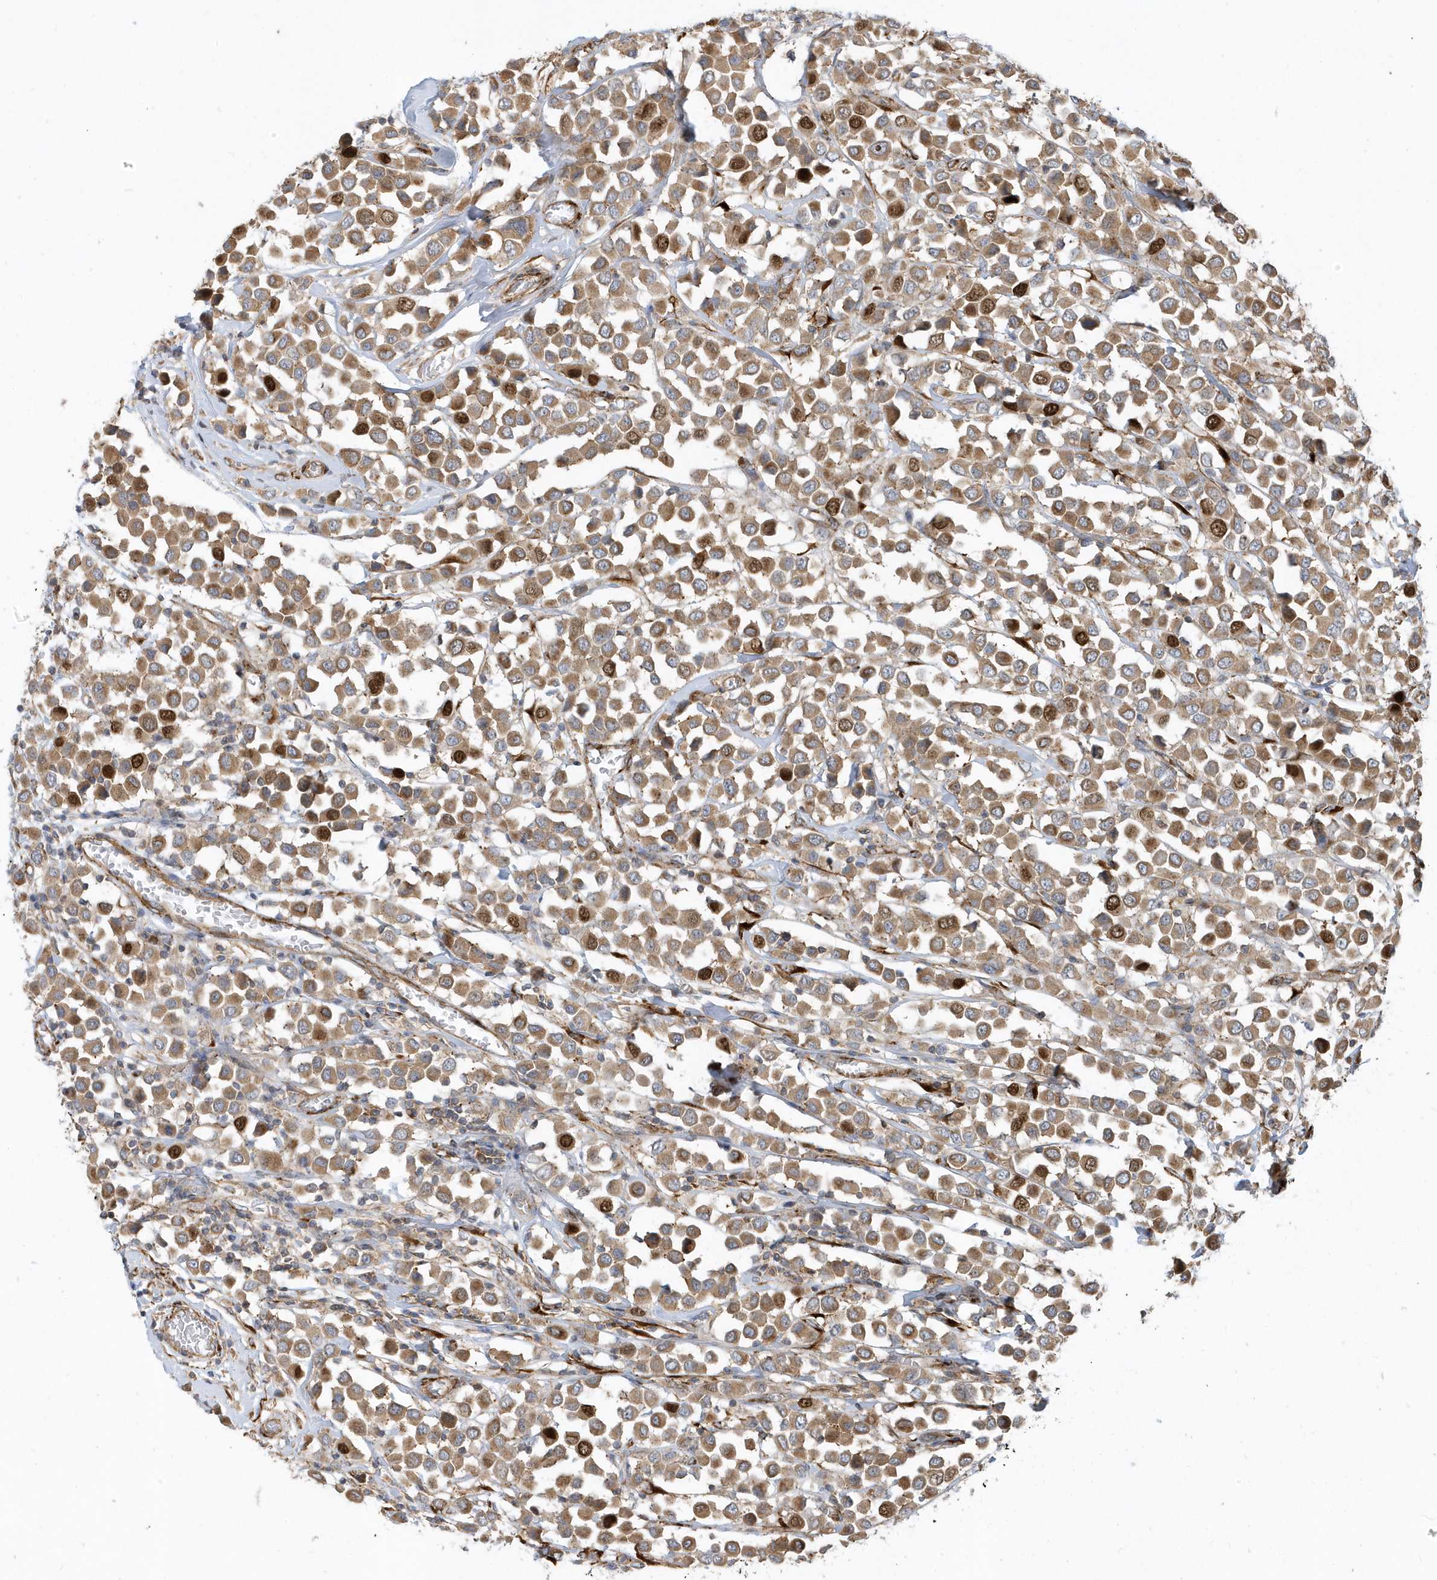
{"staining": {"intensity": "moderate", "quantity": ">75%", "location": "cytoplasmic/membranous,nuclear"}, "tissue": "breast cancer", "cell_type": "Tumor cells", "image_type": "cancer", "snomed": [{"axis": "morphology", "description": "Duct carcinoma"}, {"axis": "topography", "description": "Breast"}], "caption": "Moderate cytoplasmic/membranous and nuclear protein expression is identified in approximately >75% of tumor cells in breast cancer.", "gene": "HRH4", "patient": {"sex": "female", "age": 61}}